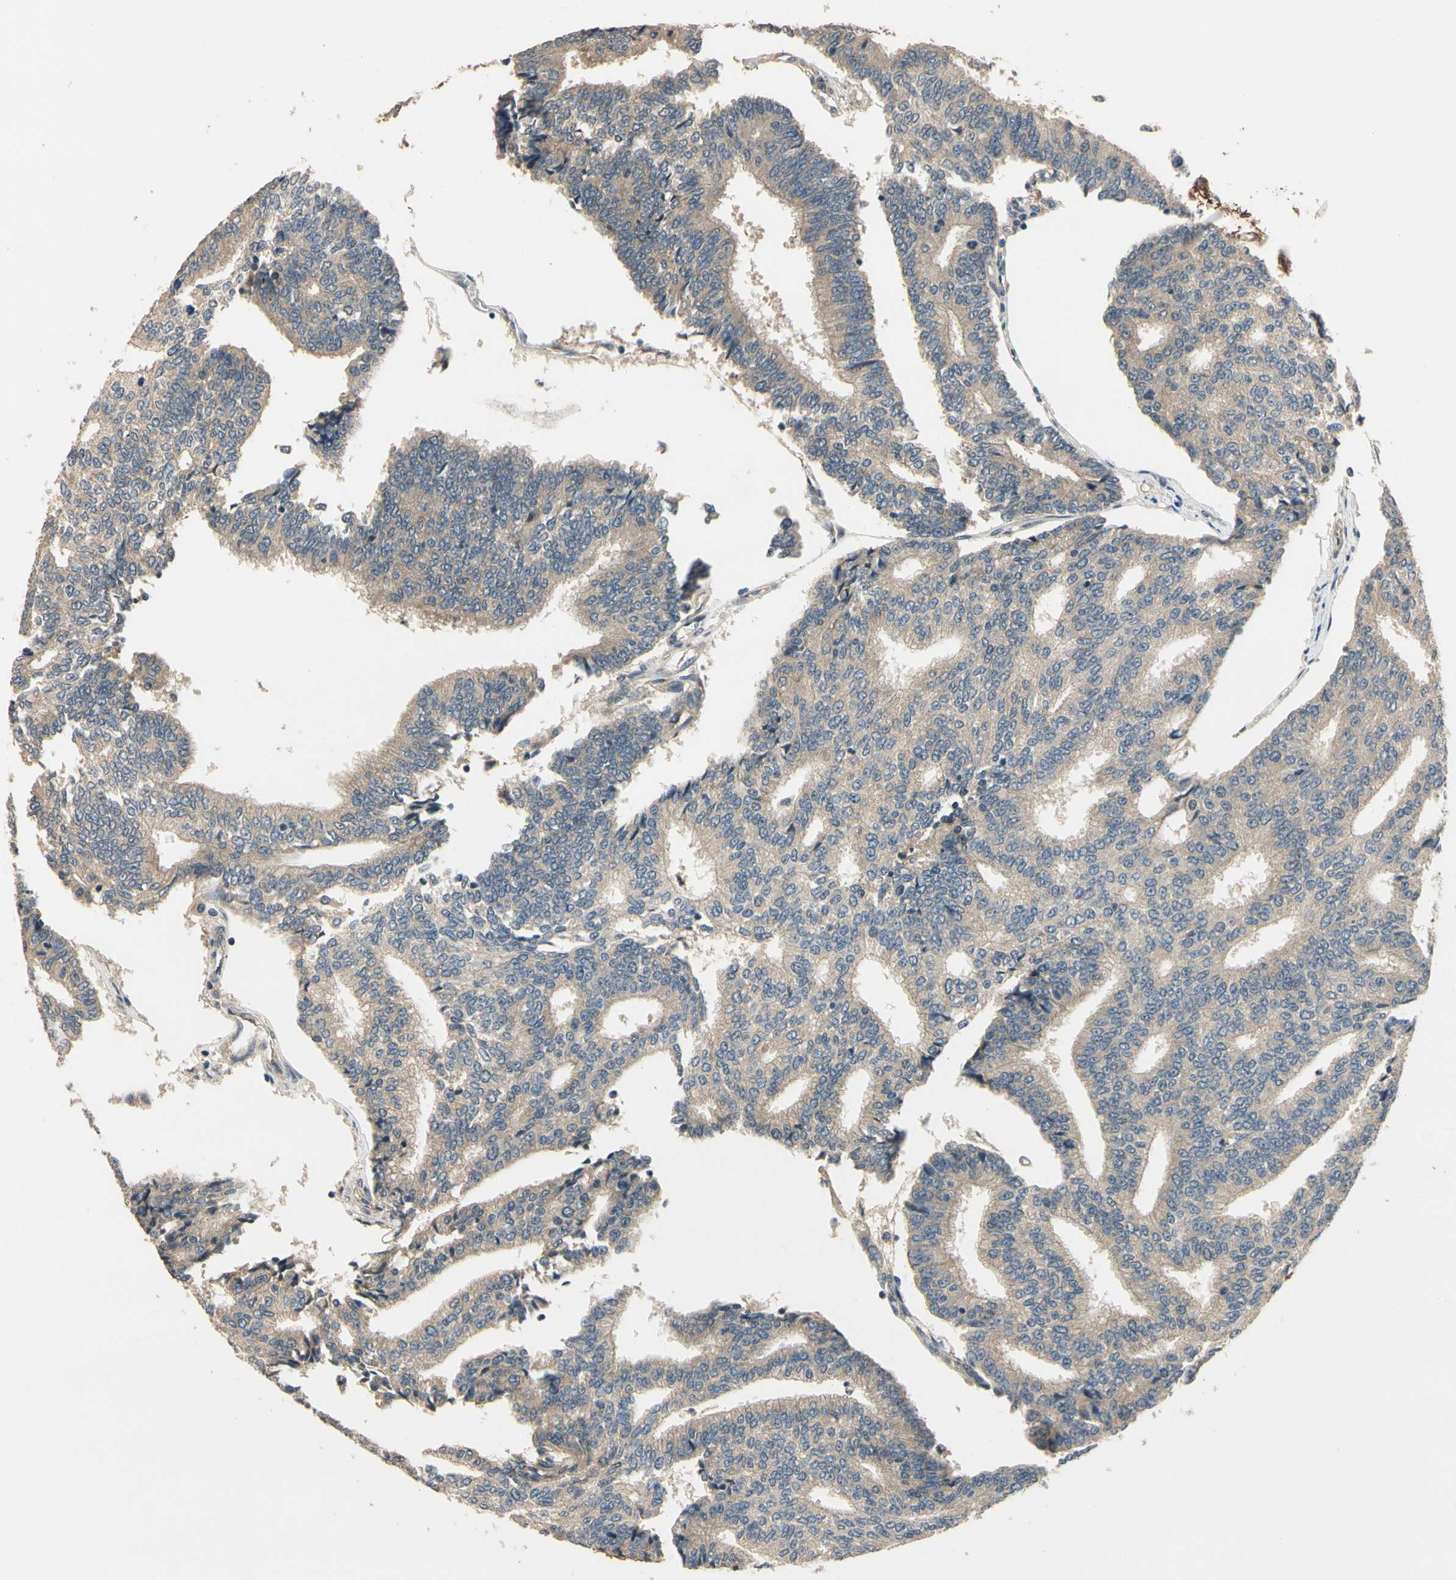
{"staining": {"intensity": "weak", "quantity": "25%-75%", "location": "cytoplasmic/membranous"}, "tissue": "prostate cancer", "cell_type": "Tumor cells", "image_type": "cancer", "snomed": [{"axis": "morphology", "description": "Adenocarcinoma, High grade"}, {"axis": "topography", "description": "Prostate"}], "caption": "A brown stain labels weak cytoplasmic/membranous staining of a protein in human prostate cancer tumor cells.", "gene": "ALKBH3", "patient": {"sex": "male", "age": 55}}